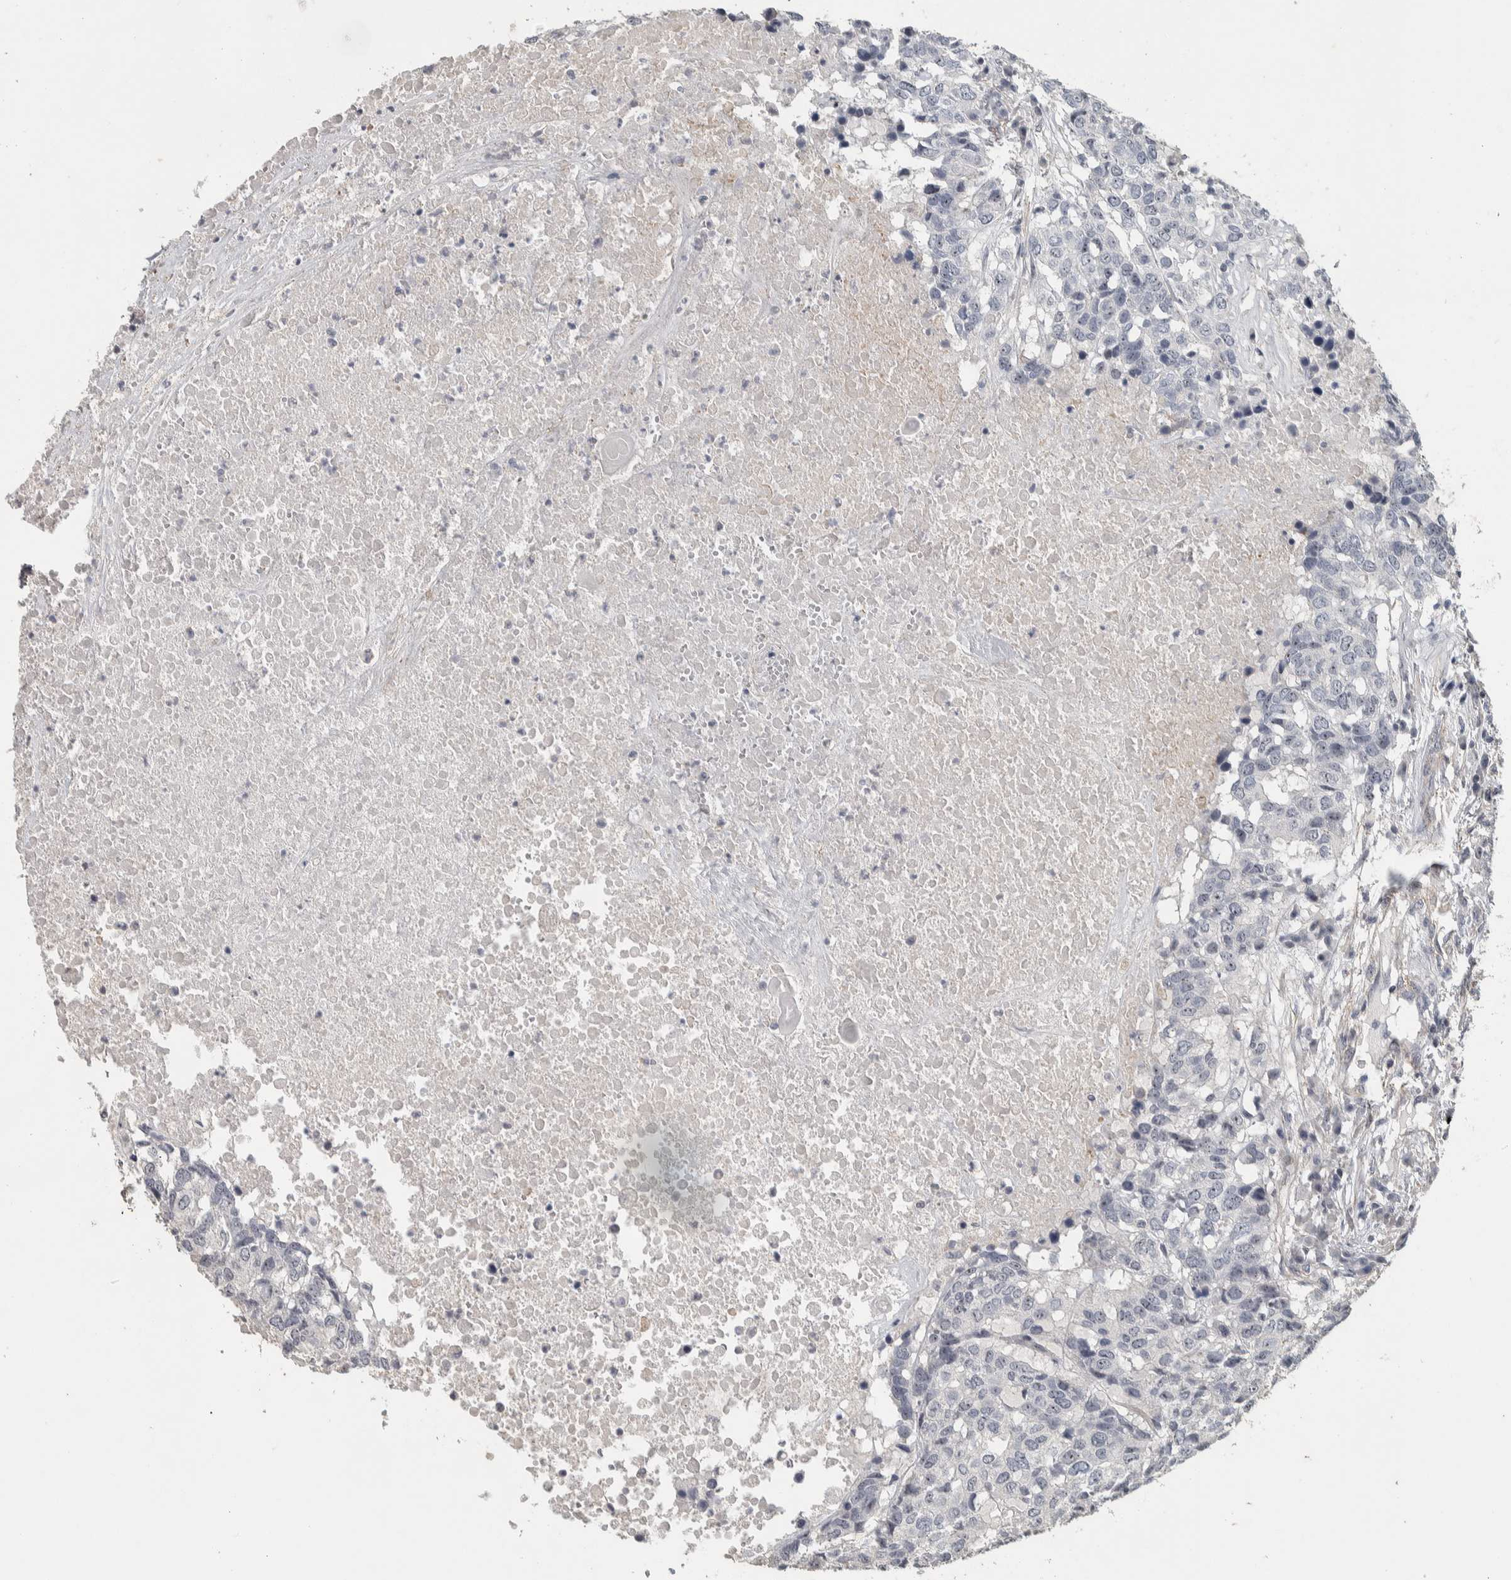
{"staining": {"intensity": "weak", "quantity": "<25%", "location": "nuclear"}, "tissue": "head and neck cancer", "cell_type": "Tumor cells", "image_type": "cancer", "snomed": [{"axis": "morphology", "description": "Squamous cell carcinoma, NOS"}, {"axis": "topography", "description": "Head-Neck"}], "caption": "Immunohistochemistry photomicrograph of neoplastic tissue: head and neck cancer stained with DAB exhibits no significant protein expression in tumor cells.", "gene": "DCAF10", "patient": {"sex": "male", "age": 66}}